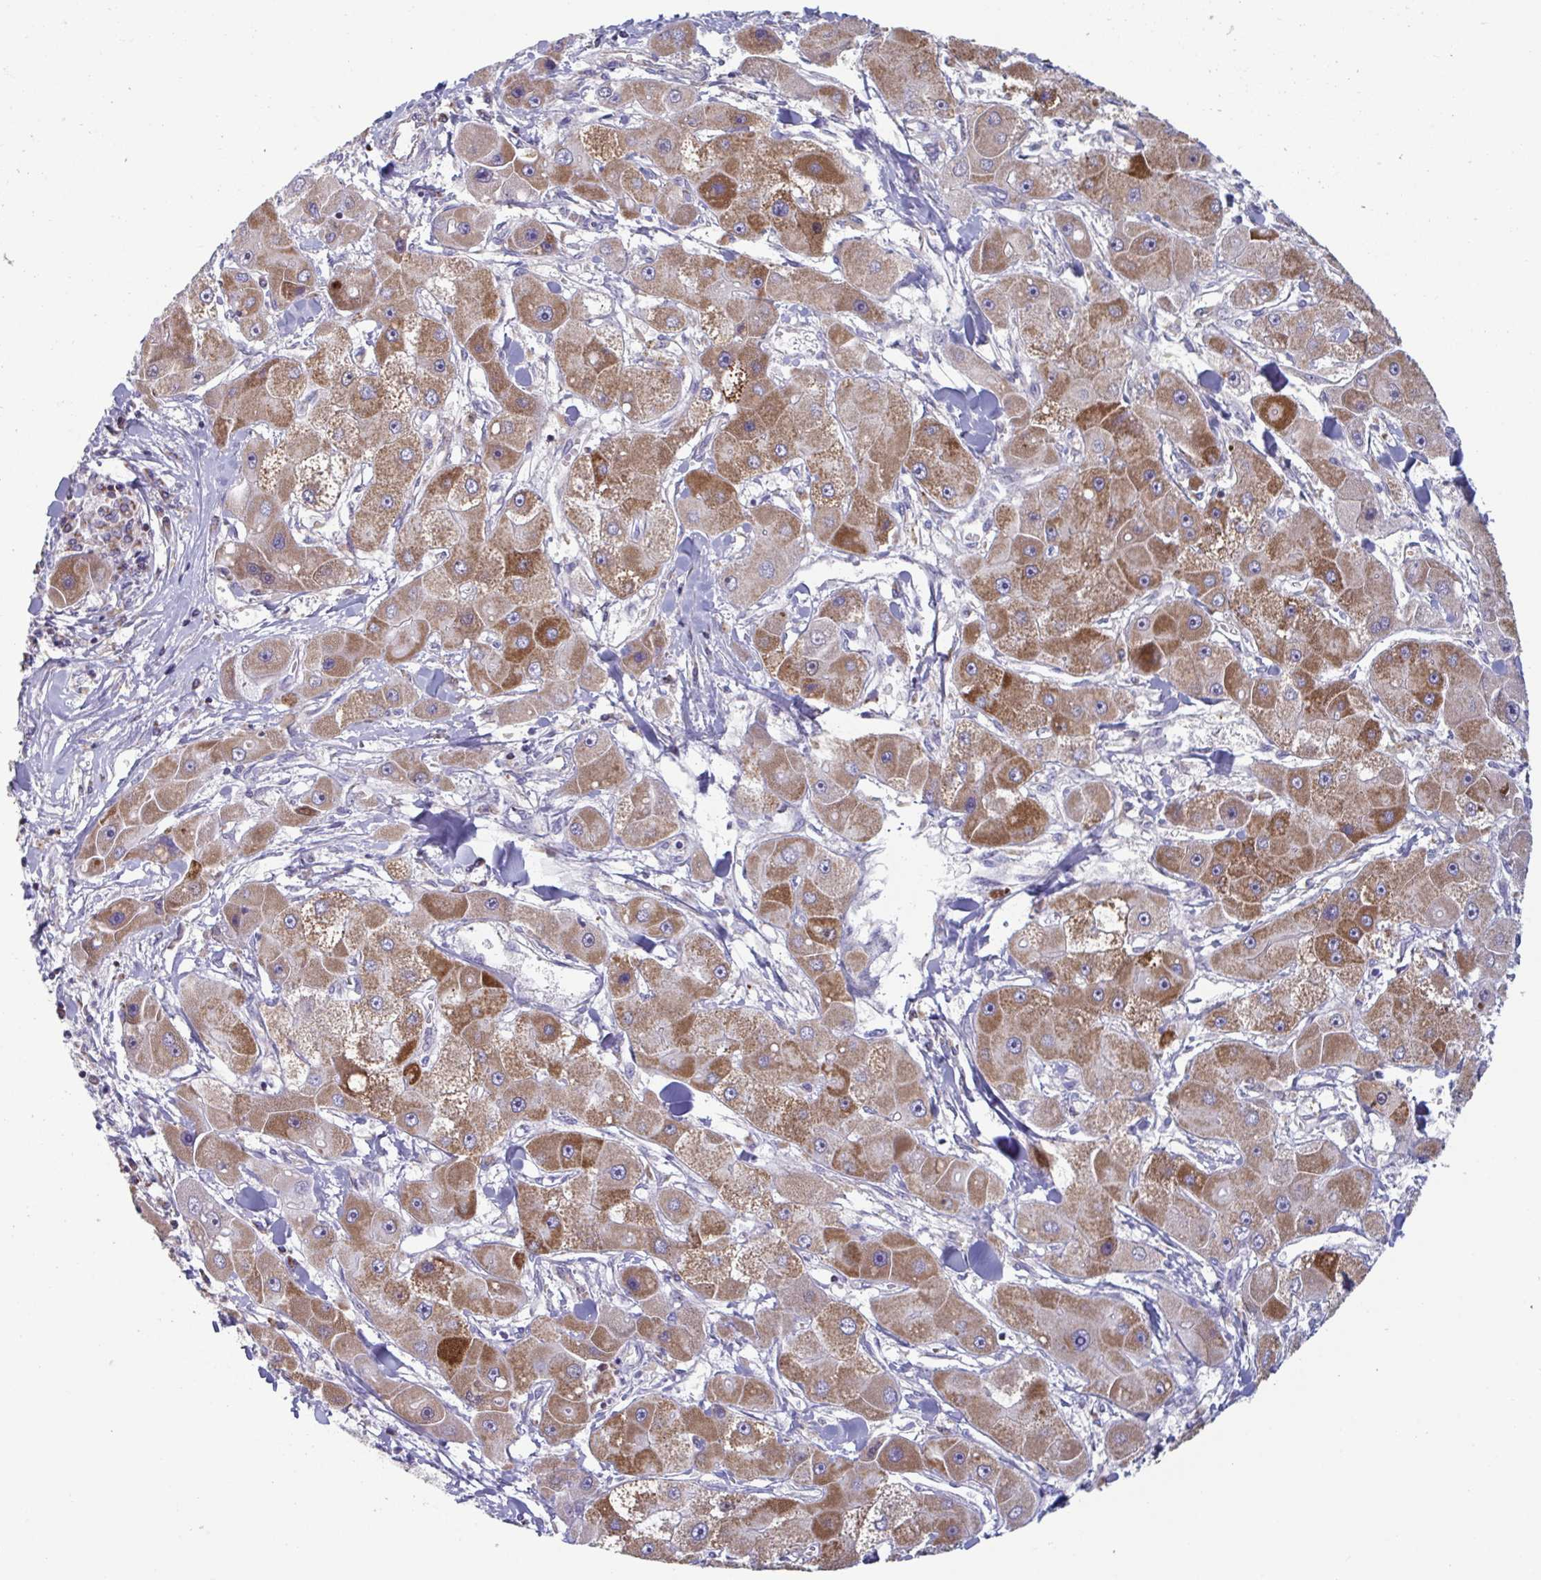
{"staining": {"intensity": "moderate", "quantity": ">75%", "location": "cytoplasmic/membranous"}, "tissue": "liver cancer", "cell_type": "Tumor cells", "image_type": "cancer", "snomed": [{"axis": "morphology", "description": "Carcinoma, Hepatocellular, NOS"}, {"axis": "topography", "description": "Liver"}], "caption": "The micrograph exhibits staining of liver cancer (hepatocellular carcinoma), revealing moderate cytoplasmic/membranous protein expression (brown color) within tumor cells.", "gene": "BCAT2", "patient": {"sex": "male", "age": 24}}